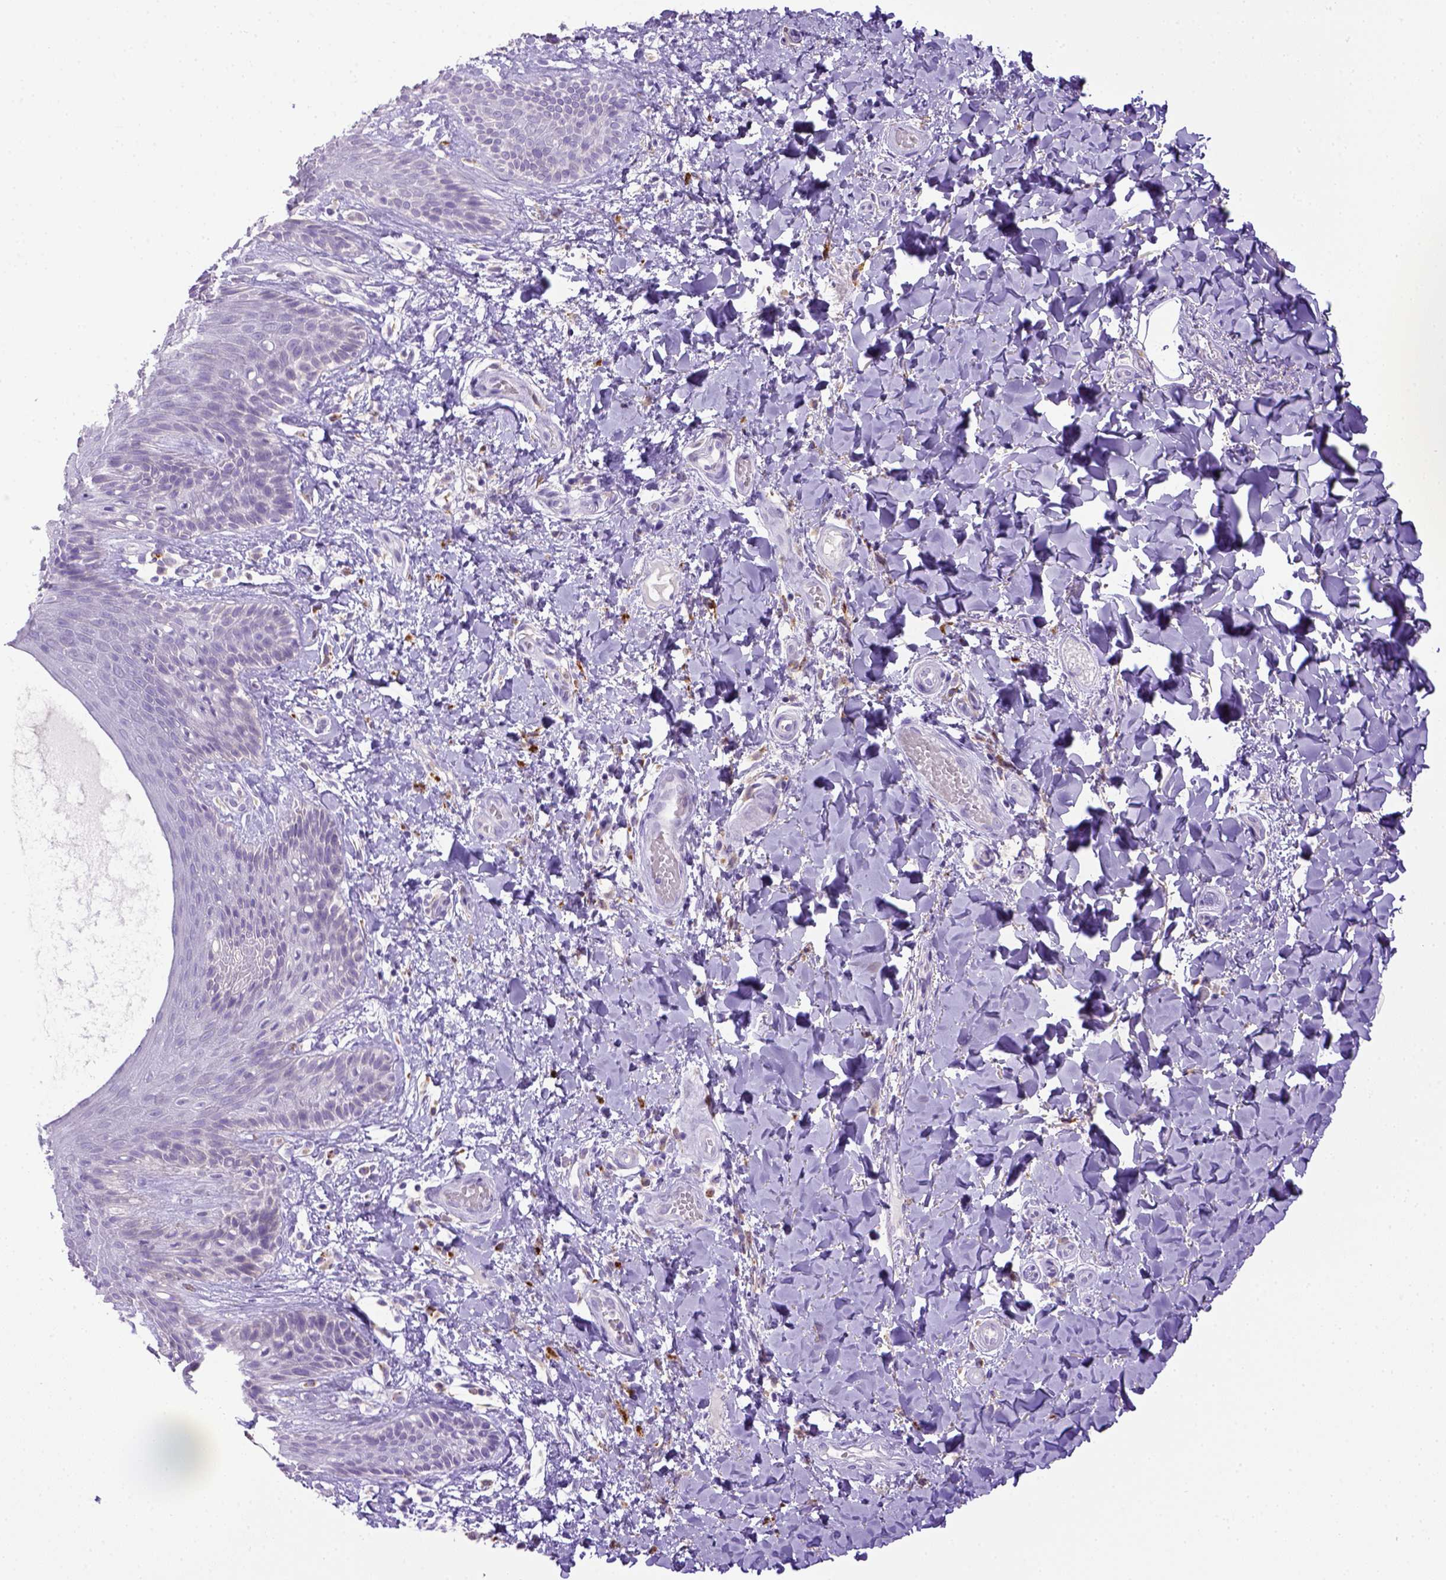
{"staining": {"intensity": "negative", "quantity": "none", "location": "none"}, "tissue": "skin", "cell_type": "Epidermal cells", "image_type": "normal", "snomed": [{"axis": "morphology", "description": "Normal tissue, NOS"}, {"axis": "topography", "description": "Anal"}], "caption": "The micrograph demonstrates no staining of epidermal cells in benign skin.", "gene": "CD68", "patient": {"sex": "male", "age": 36}}